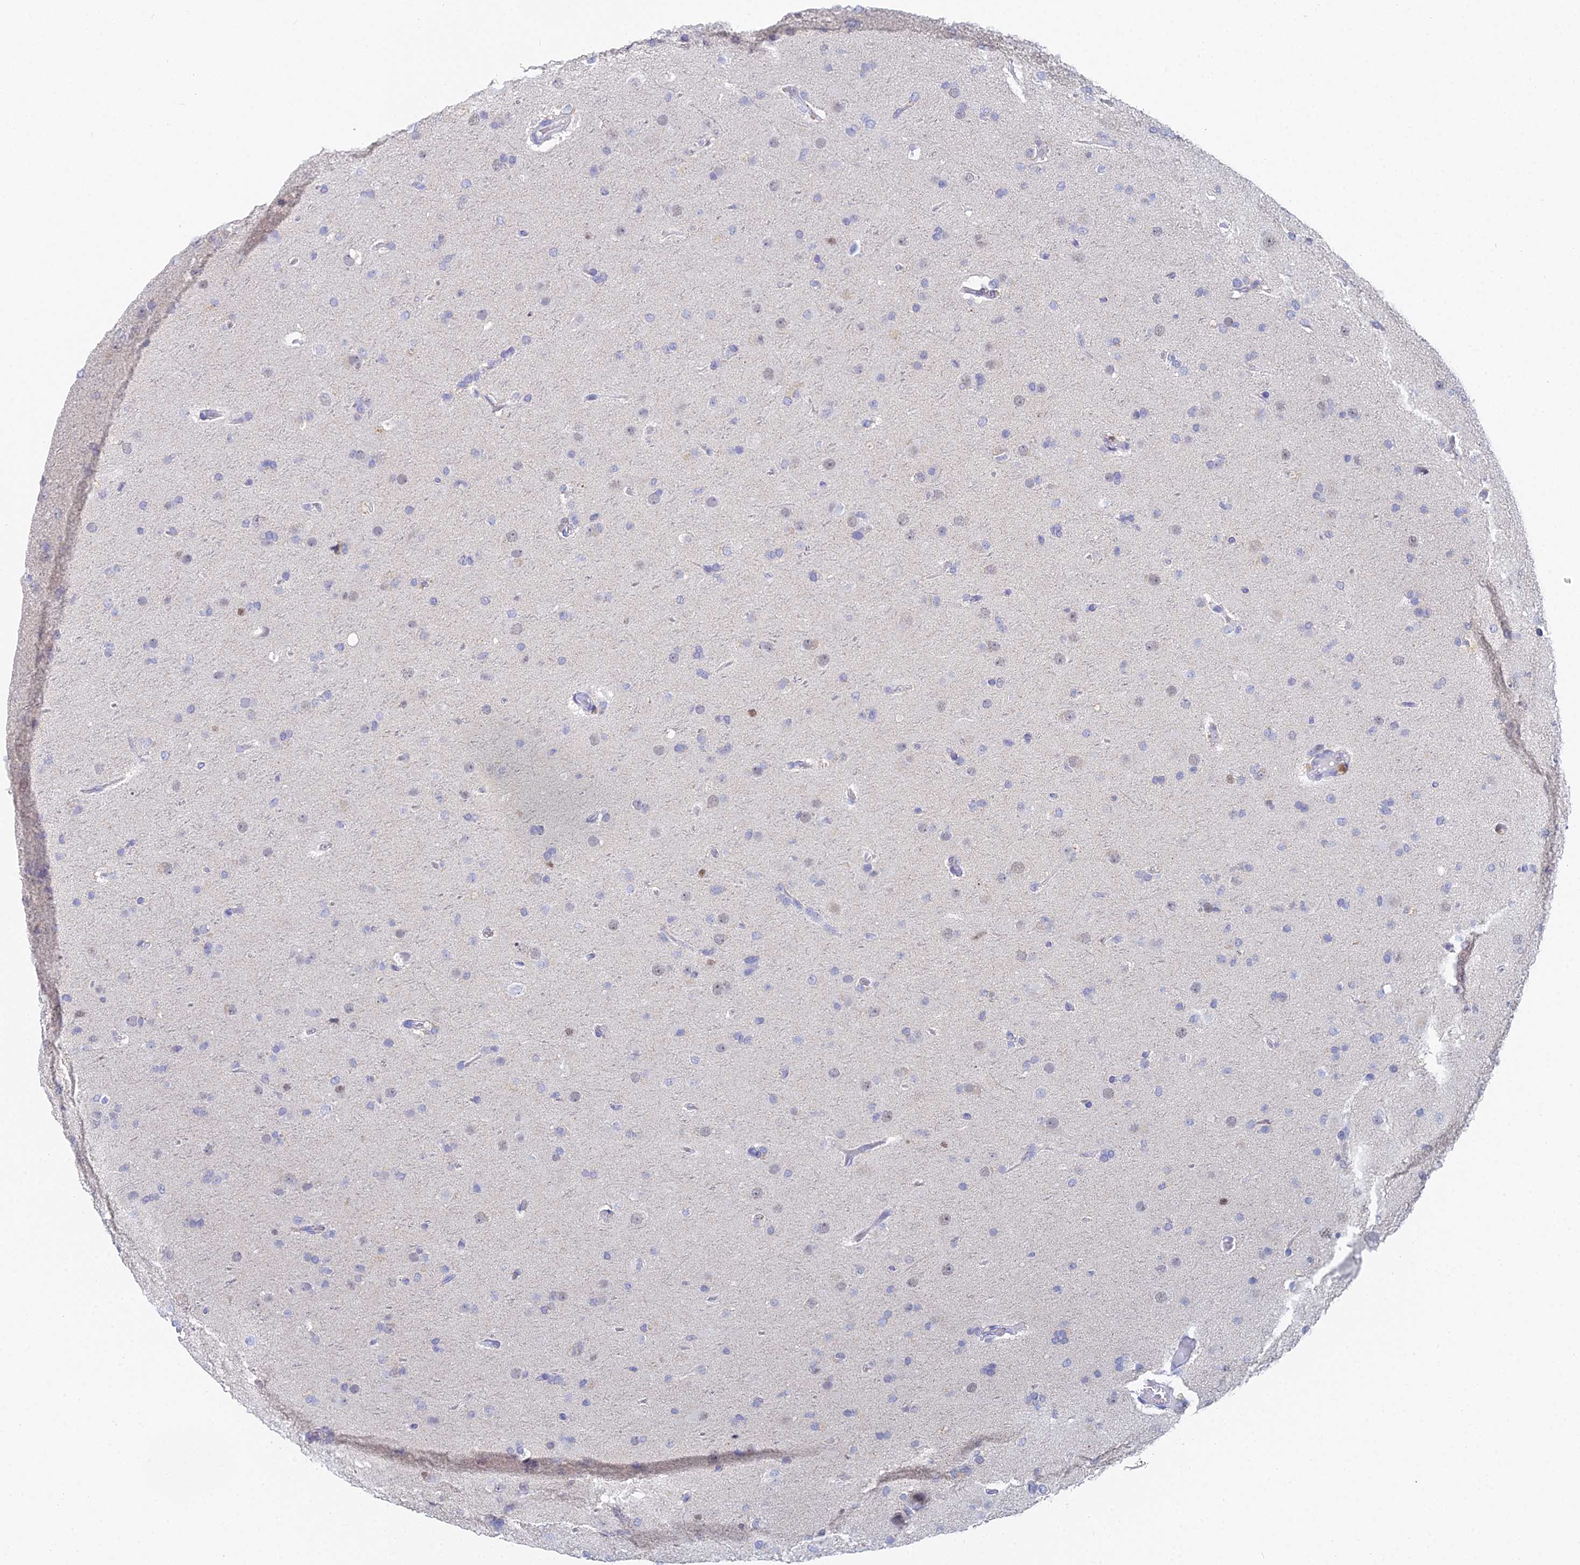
{"staining": {"intensity": "negative", "quantity": "none", "location": "none"}, "tissue": "glioma", "cell_type": "Tumor cells", "image_type": "cancer", "snomed": [{"axis": "morphology", "description": "Glioma, malignant, Low grade"}, {"axis": "topography", "description": "Brain"}], "caption": "Malignant glioma (low-grade) stained for a protein using immunohistochemistry (IHC) reveals no staining tumor cells.", "gene": "MCM2", "patient": {"sex": "male", "age": 65}}